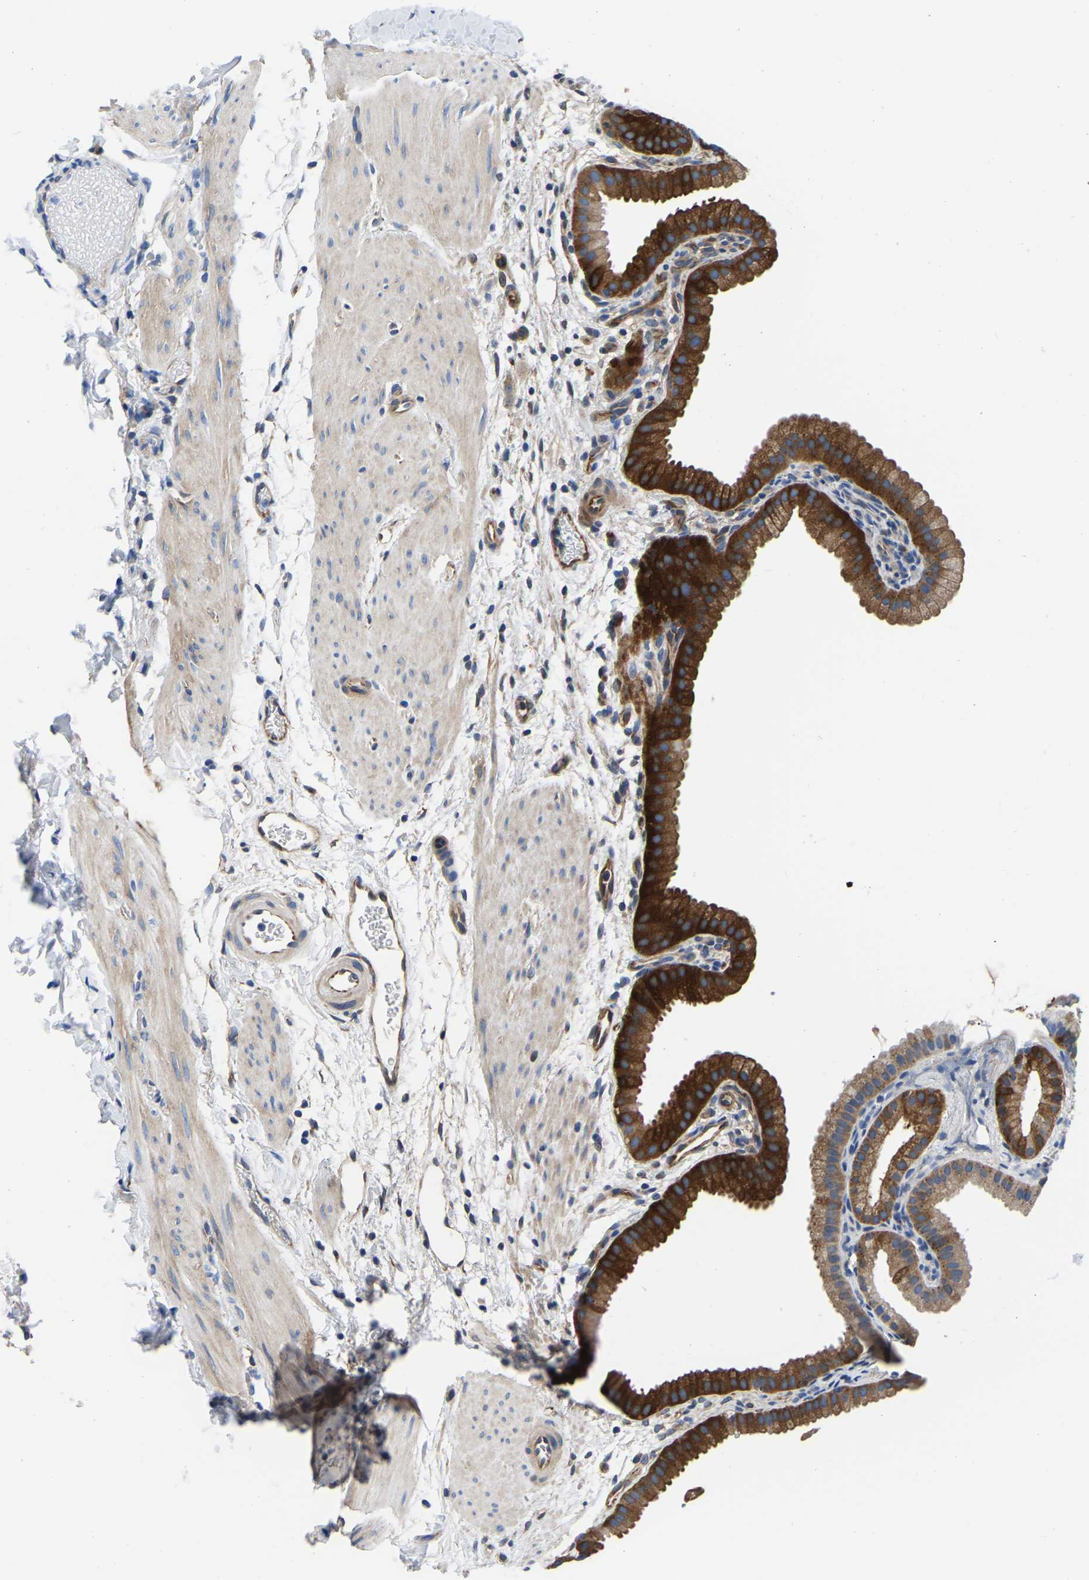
{"staining": {"intensity": "strong", "quantity": ">75%", "location": "cytoplasmic/membranous"}, "tissue": "gallbladder", "cell_type": "Glandular cells", "image_type": "normal", "snomed": [{"axis": "morphology", "description": "Normal tissue, NOS"}, {"axis": "topography", "description": "Gallbladder"}], "caption": "A photomicrograph showing strong cytoplasmic/membranous expression in about >75% of glandular cells in benign gallbladder, as visualized by brown immunohistochemical staining.", "gene": "TFG", "patient": {"sex": "female", "age": 64}}